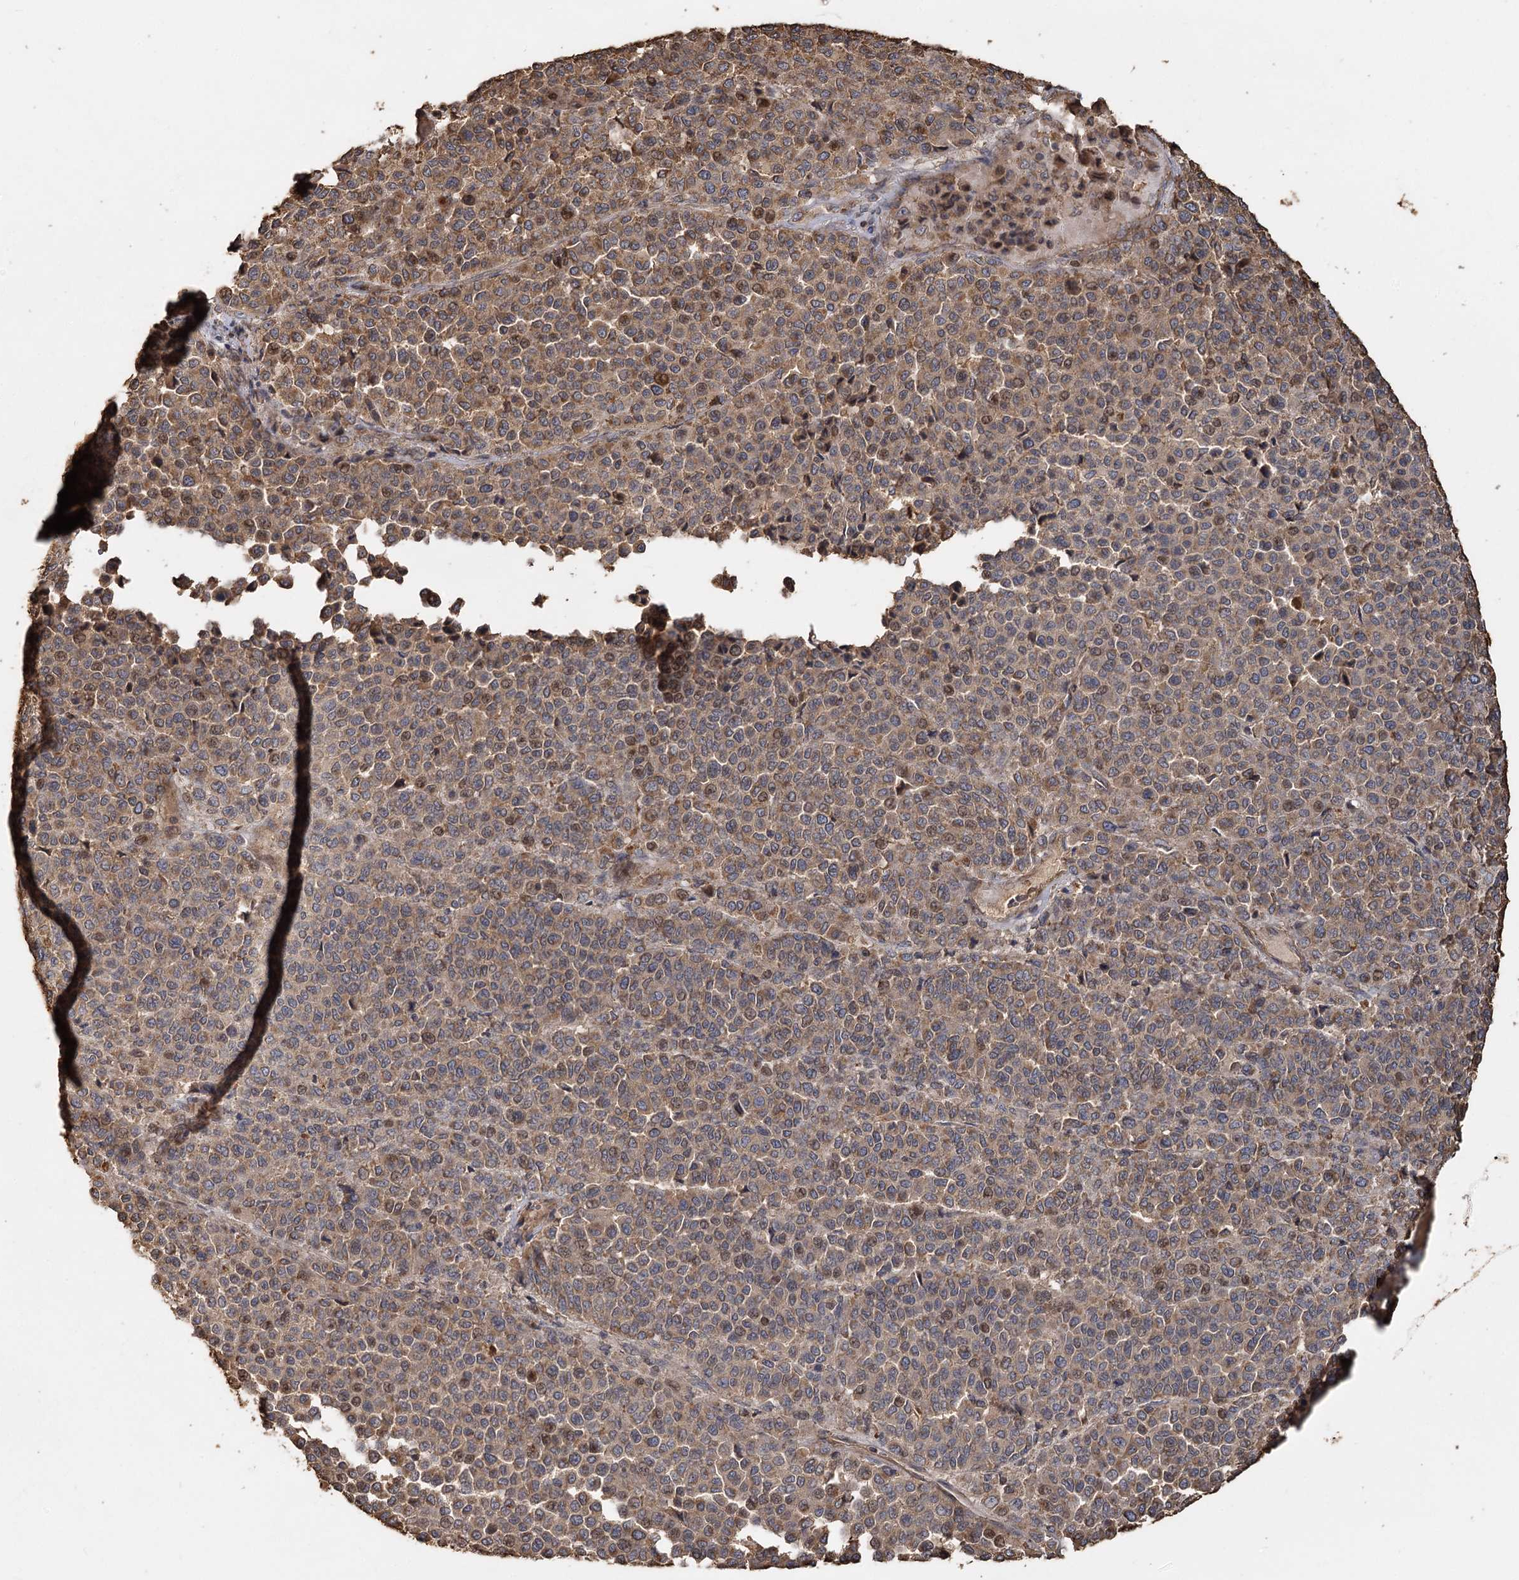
{"staining": {"intensity": "moderate", "quantity": ">75%", "location": "cytoplasmic/membranous"}, "tissue": "melanoma", "cell_type": "Tumor cells", "image_type": "cancer", "snomed": [{"axis": "morphology", "description": "Malignant melanoma, Metastatic site"}, {"axis": "topography", "description": "Pancreas"}], "caption": "Protein analysis of malignant melanoma (metastatic site) tissue demonstrates moderate cytoplasmic/membranous expression in approximately >75% of tumor cells.", "gene": "PIK3C2A", "patient": {"sex": "female", "age": 30}}